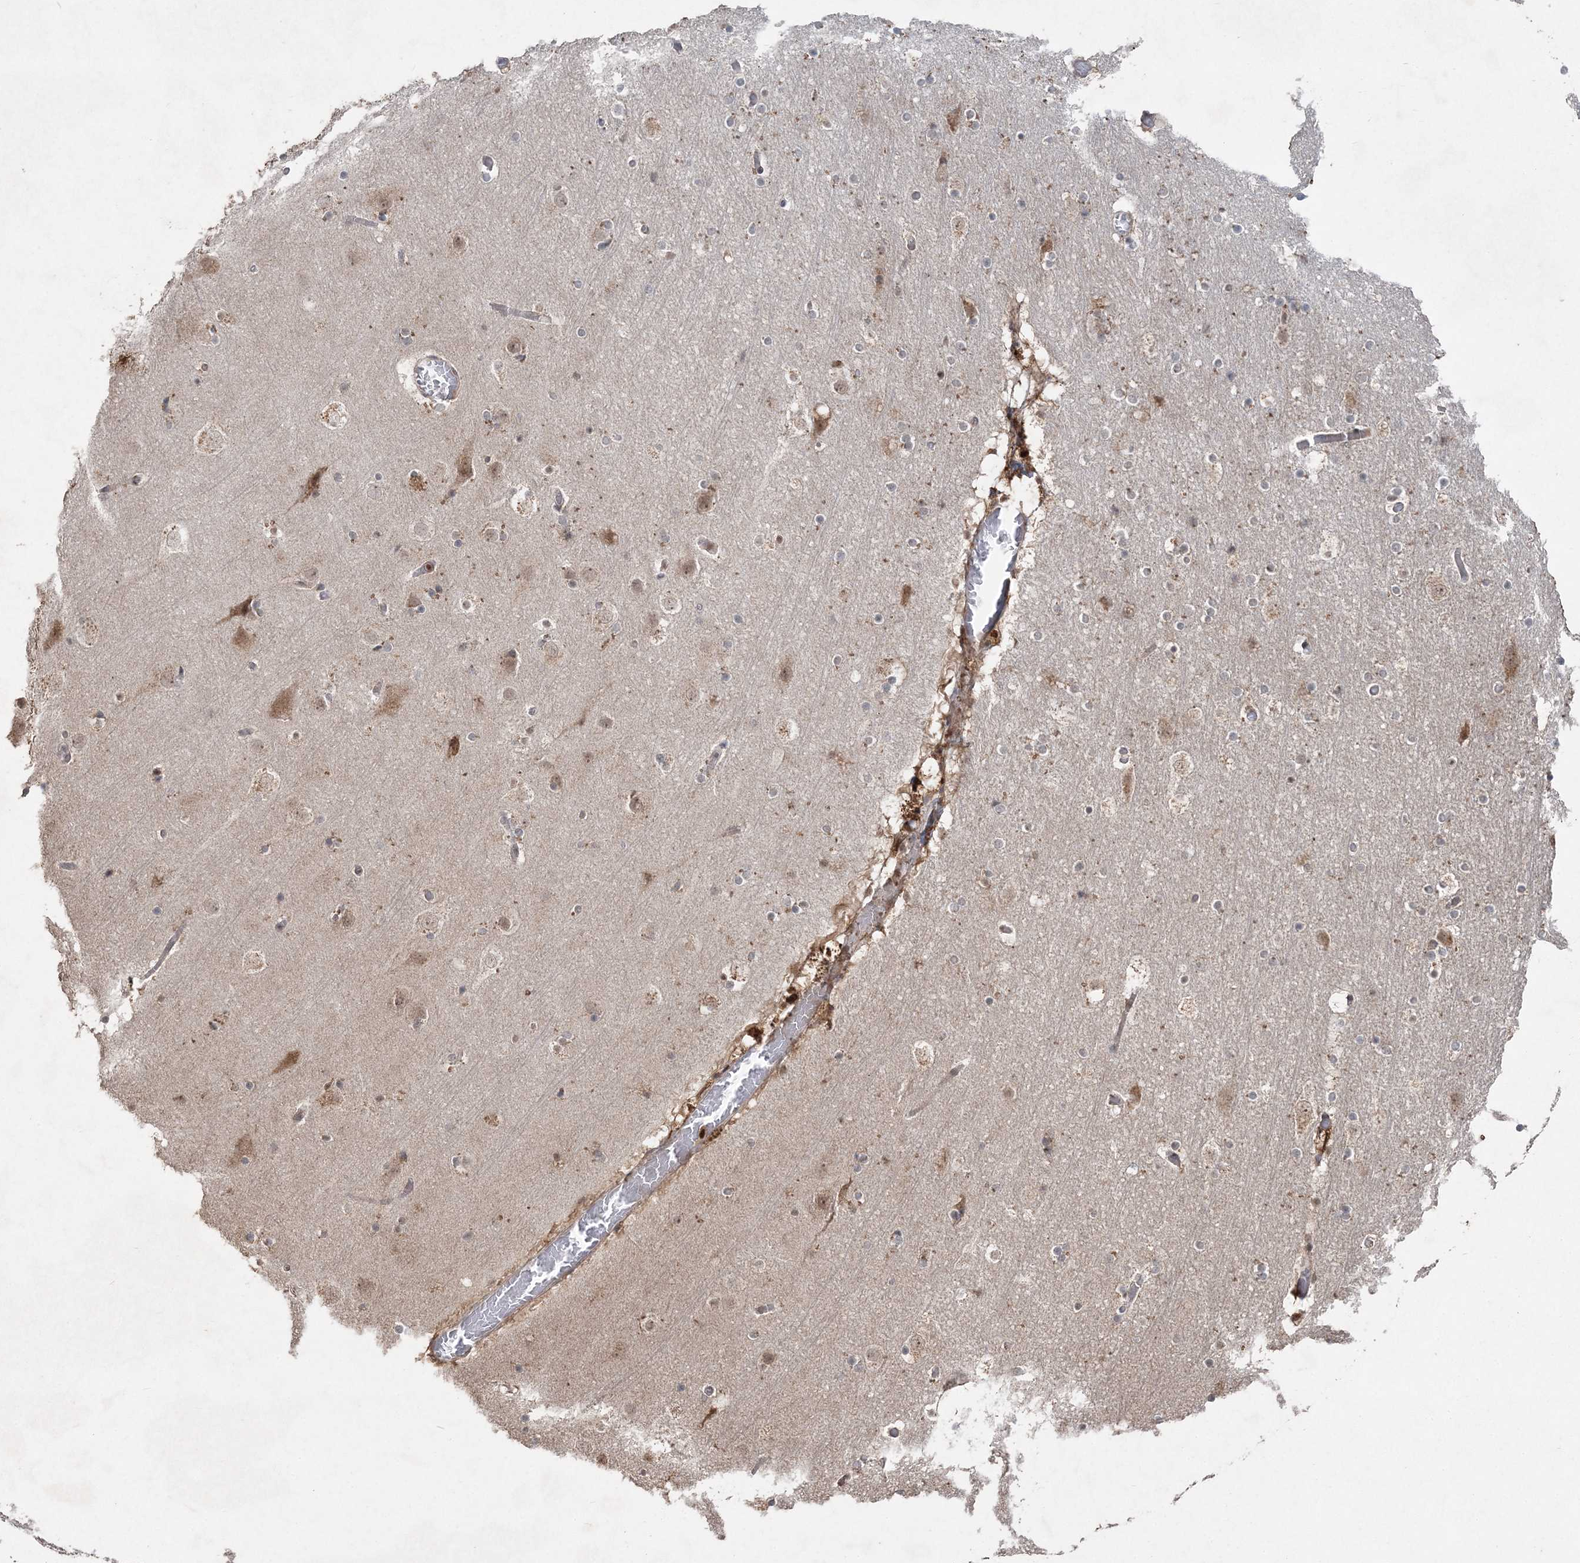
{"staining": {"intensity": "moderate", "quantity": "25%-75%", "location": "cytoplasmic/membranous"}, "tissue": "cerebral cortex", "cell_type": "Endothelial cells", "image_type": "normal", "snomed": [{"axis": "morphology", "description": "Normal tissue, NOS"}, {"axis": "topography", "description": "Cerebral cortex"}], "caption": "Protein staining reveals moderate cytoplasmic/membranous staining in about 25%-75% of endothelial cells in benign cerebral cortex. Nuclei are stained in blue.", "gene": "SLU7", "patient": {"sex": "male", "age": 57}}